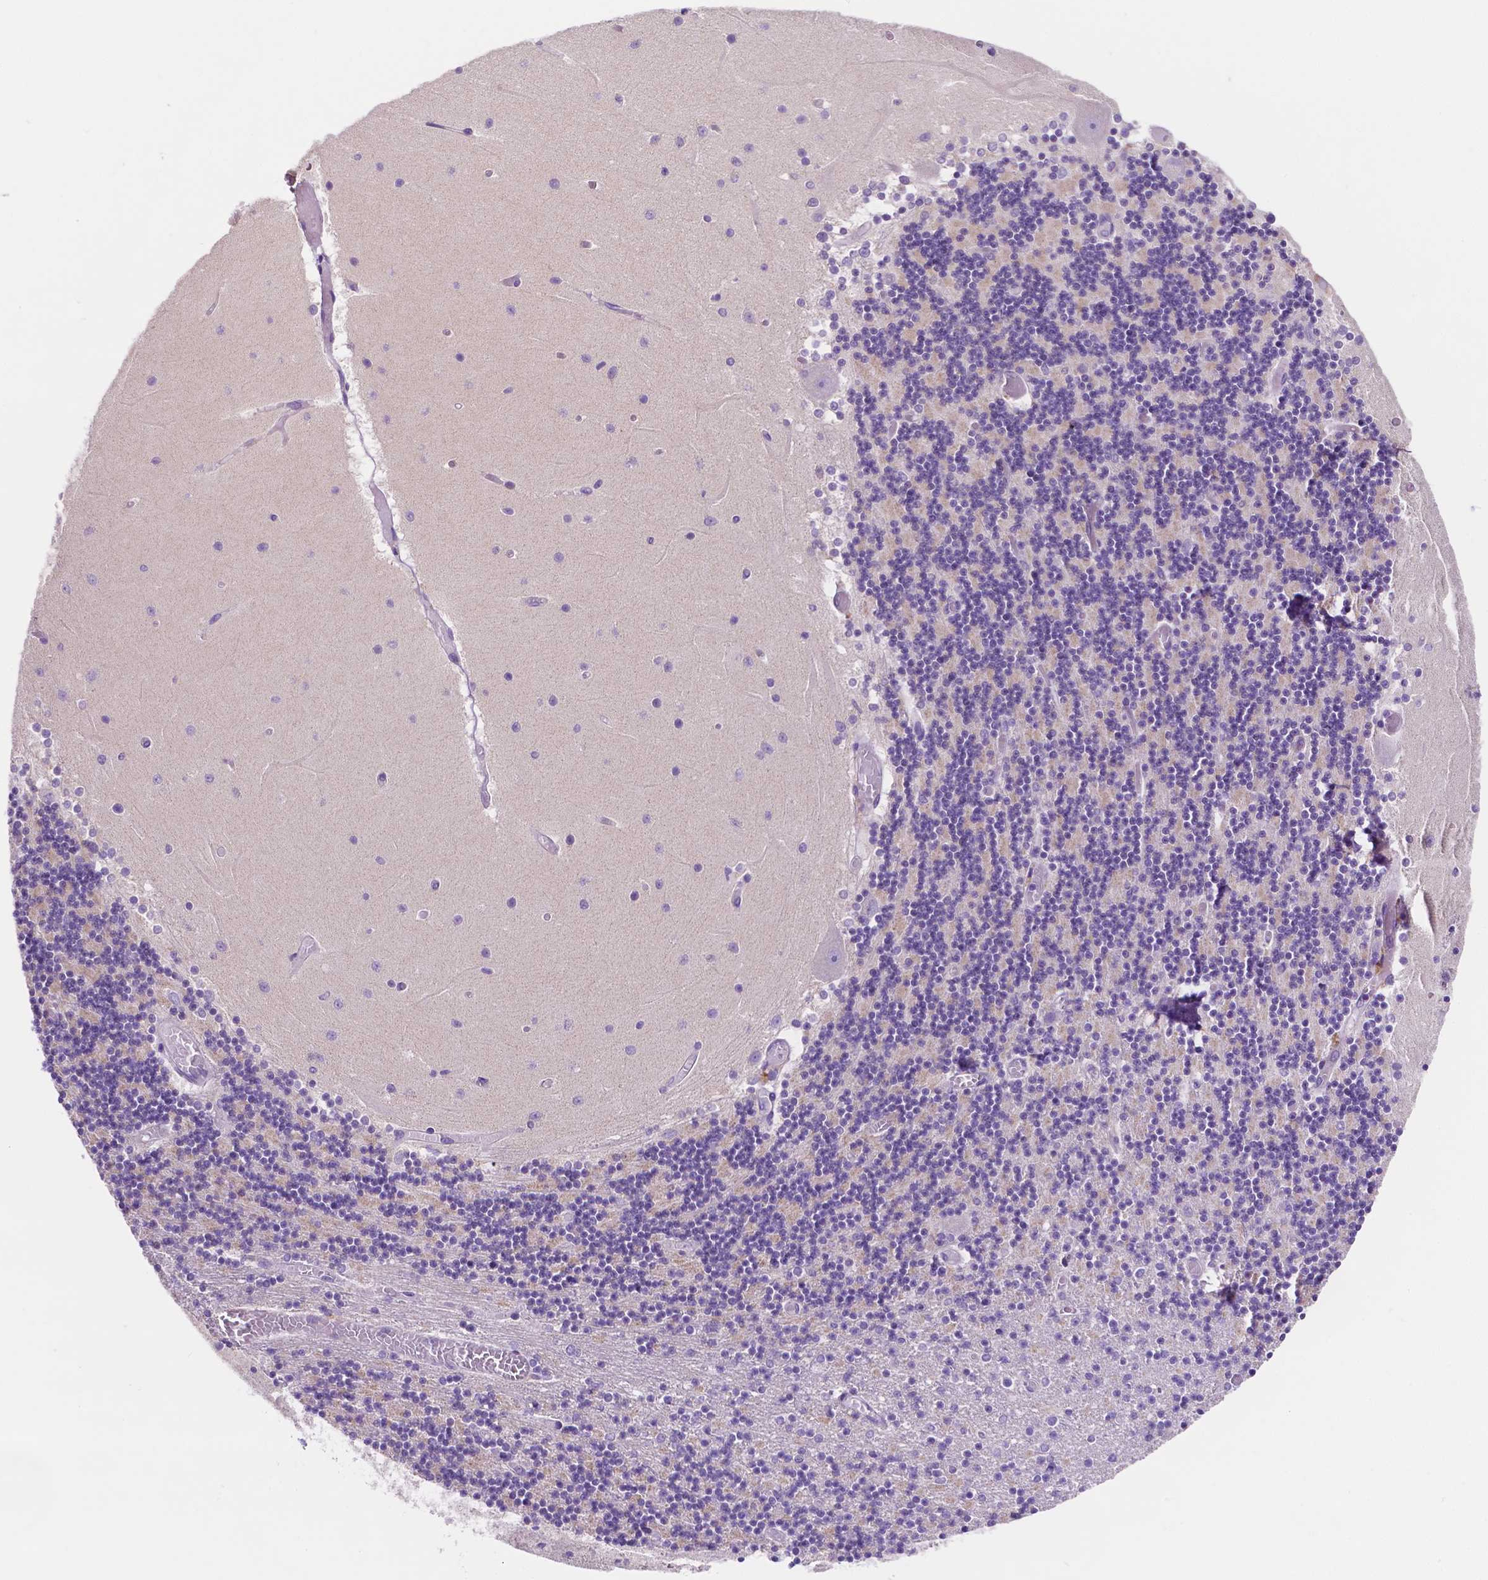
{"staining": {"intensity": "negative", "quantity": "none", "location": "none"}, "tissue": "cerebellum", "cell_type": "Cells in granular layer", "image_type": "normal", "snomed": [{"axis": "morphology", "description": "Normal tissue, NOS"}, {"axis": "topography", "description": "Cerebellum"}], "caption": "This is a histopathology image of immunohistochemistry staining of normal cerebellum, which shows no staining in cells in granular layer. The staining is performed using DAB (3,3'-diaminobenzidine) brown chromogen with nuclei counter-stained in using hematoxylin.", "gene": "CEACAM7", "patient": {"sex": "female", "age": 28}}